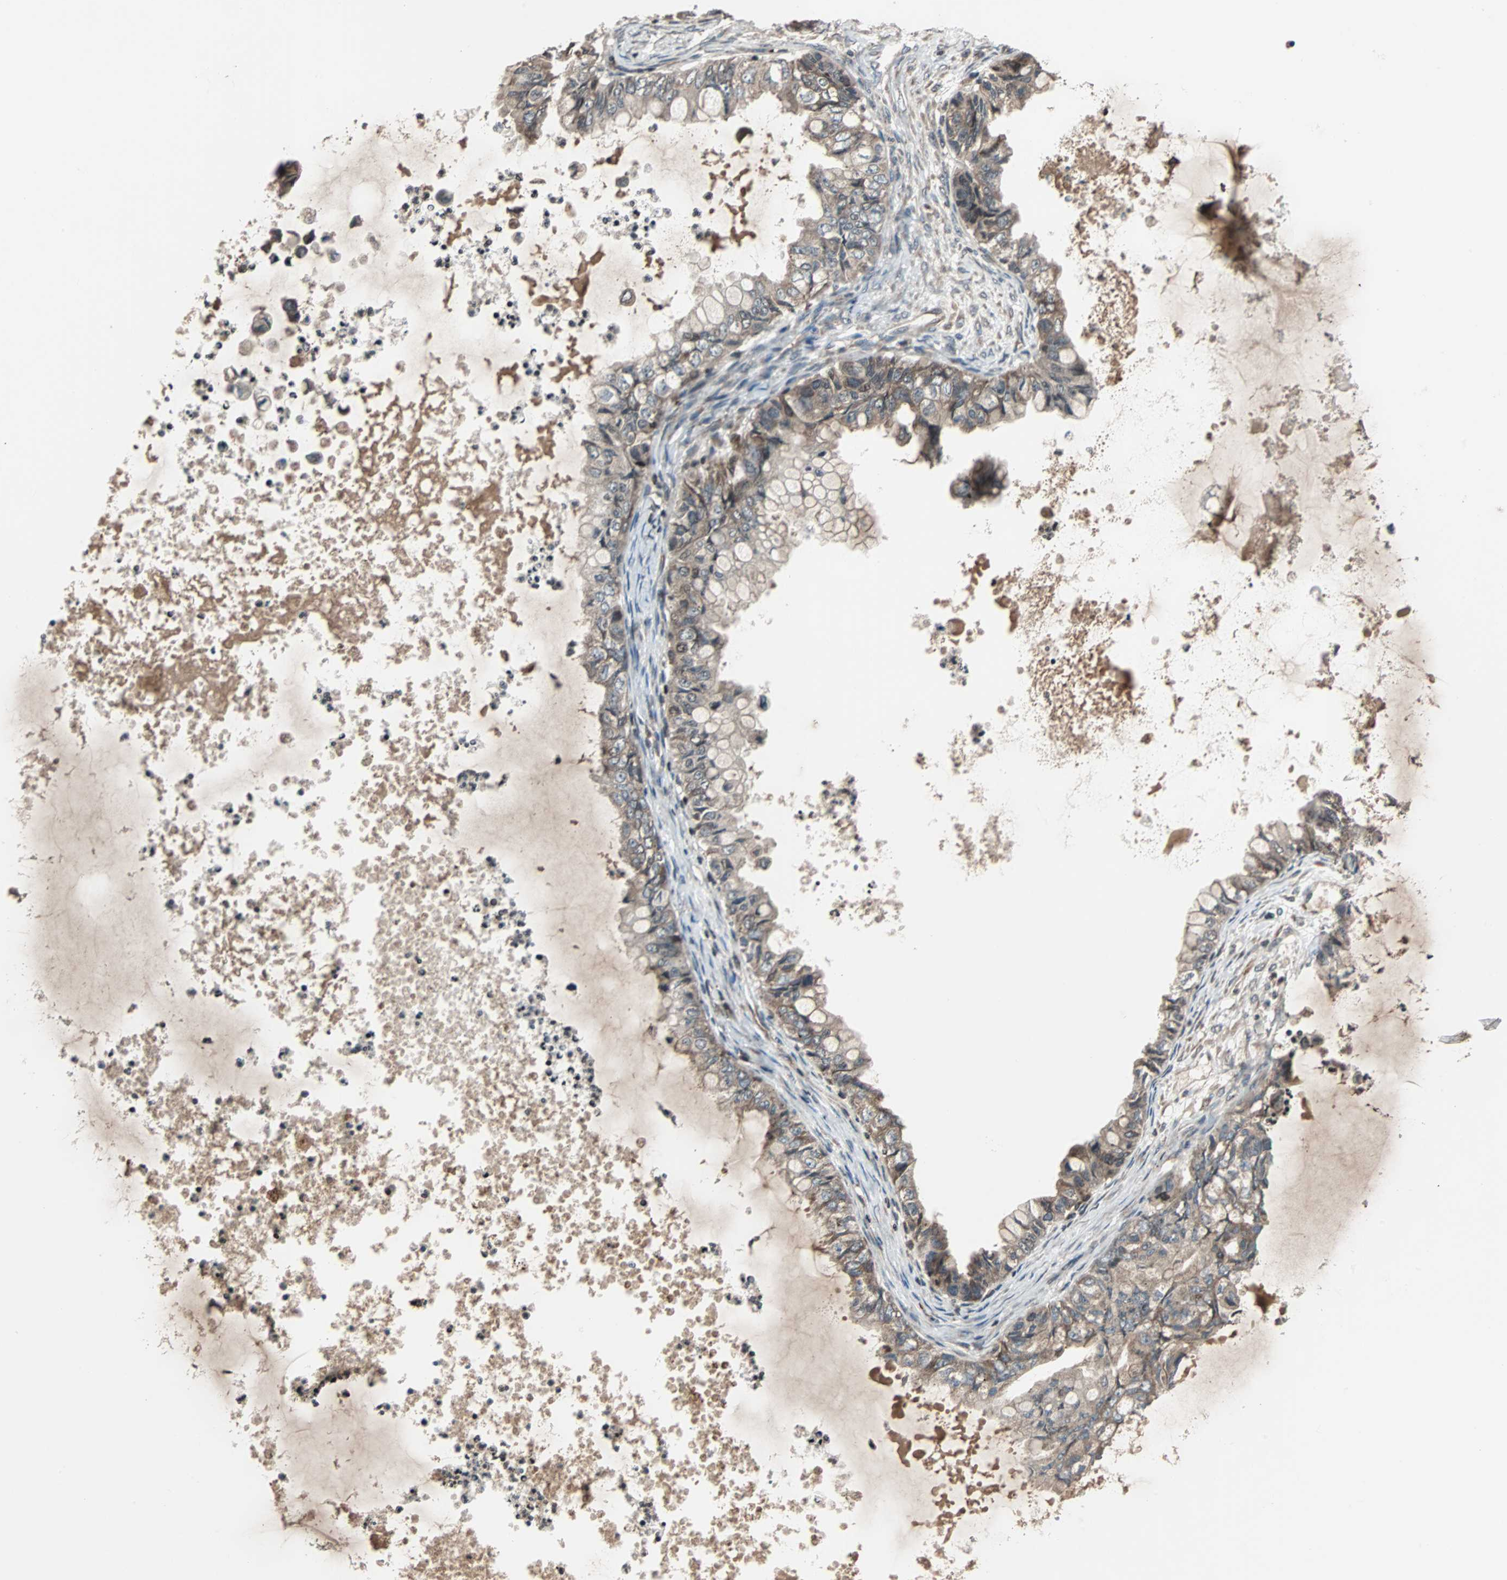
{"staining": {"intensity": "weak", "quantity": ">75%", "location": "cytoplasmic/membranous"}, "tissue": "ovarian cancer", "cell_type": "Tumor cells", "image_type": "cancer", "snomed": [{"axis": "morphology", "description": "Cystadenocarcinoma, mucinous, NOS"}, {"axis": "topography", "description": "Ovary"}], "caption": "This is an image of immunohistochemistry staining of ovarian cancer, which shows weak expression in the cytoplasmic/membranous of tumor cells.", "gene": "RAB7A", "patient": {"sex": "female", "age": 80}}